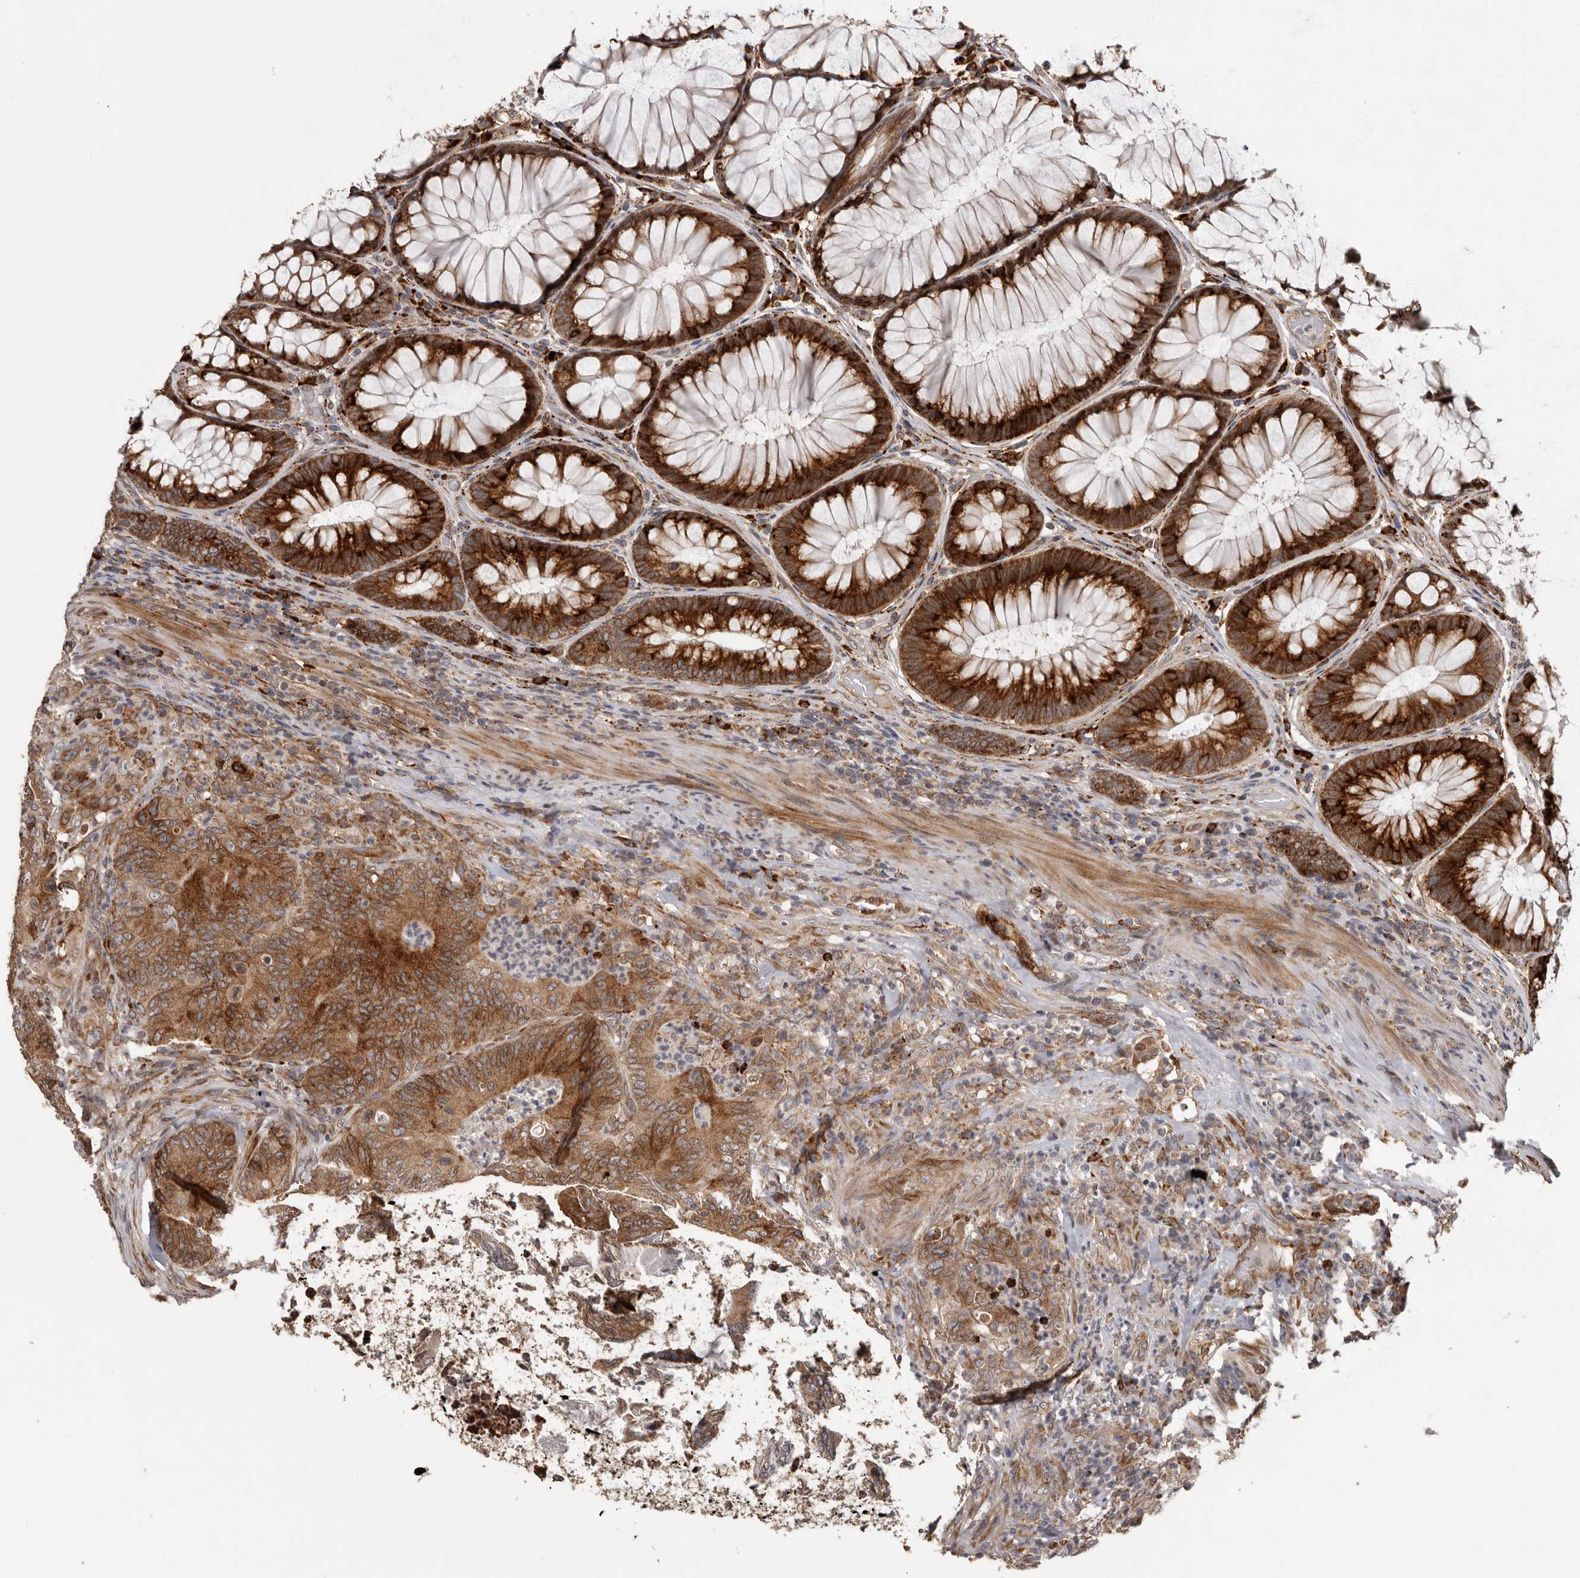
{"staining": {"intensity": "strong", "quantity": ">75%", "location": "cytoplasmic/membranous"}, "tissue": "colorectal cancer", "cell_type": "Tumor cells", "image_type": "cancer", "snomed": [{"axis": "morphology", "description": "Normal tissue, NOS"}, {"axis": "topography", "description": "Colon"}], "caption": "IHC staining of colorectal cancer, which exhibits high levels of strong cytoplasmic/membranous positivity in approximately >75% of tumor cells indicating strong cytoplasmic/membranous protein expression. The staining was performed using DAB (3,3'-diaminobenzidine) (brown) for protein detection and nuclei were counterstained in hematoxylin (blue).", "gene": "NUP43", "patient": {"sex": "female", "age": 82}}